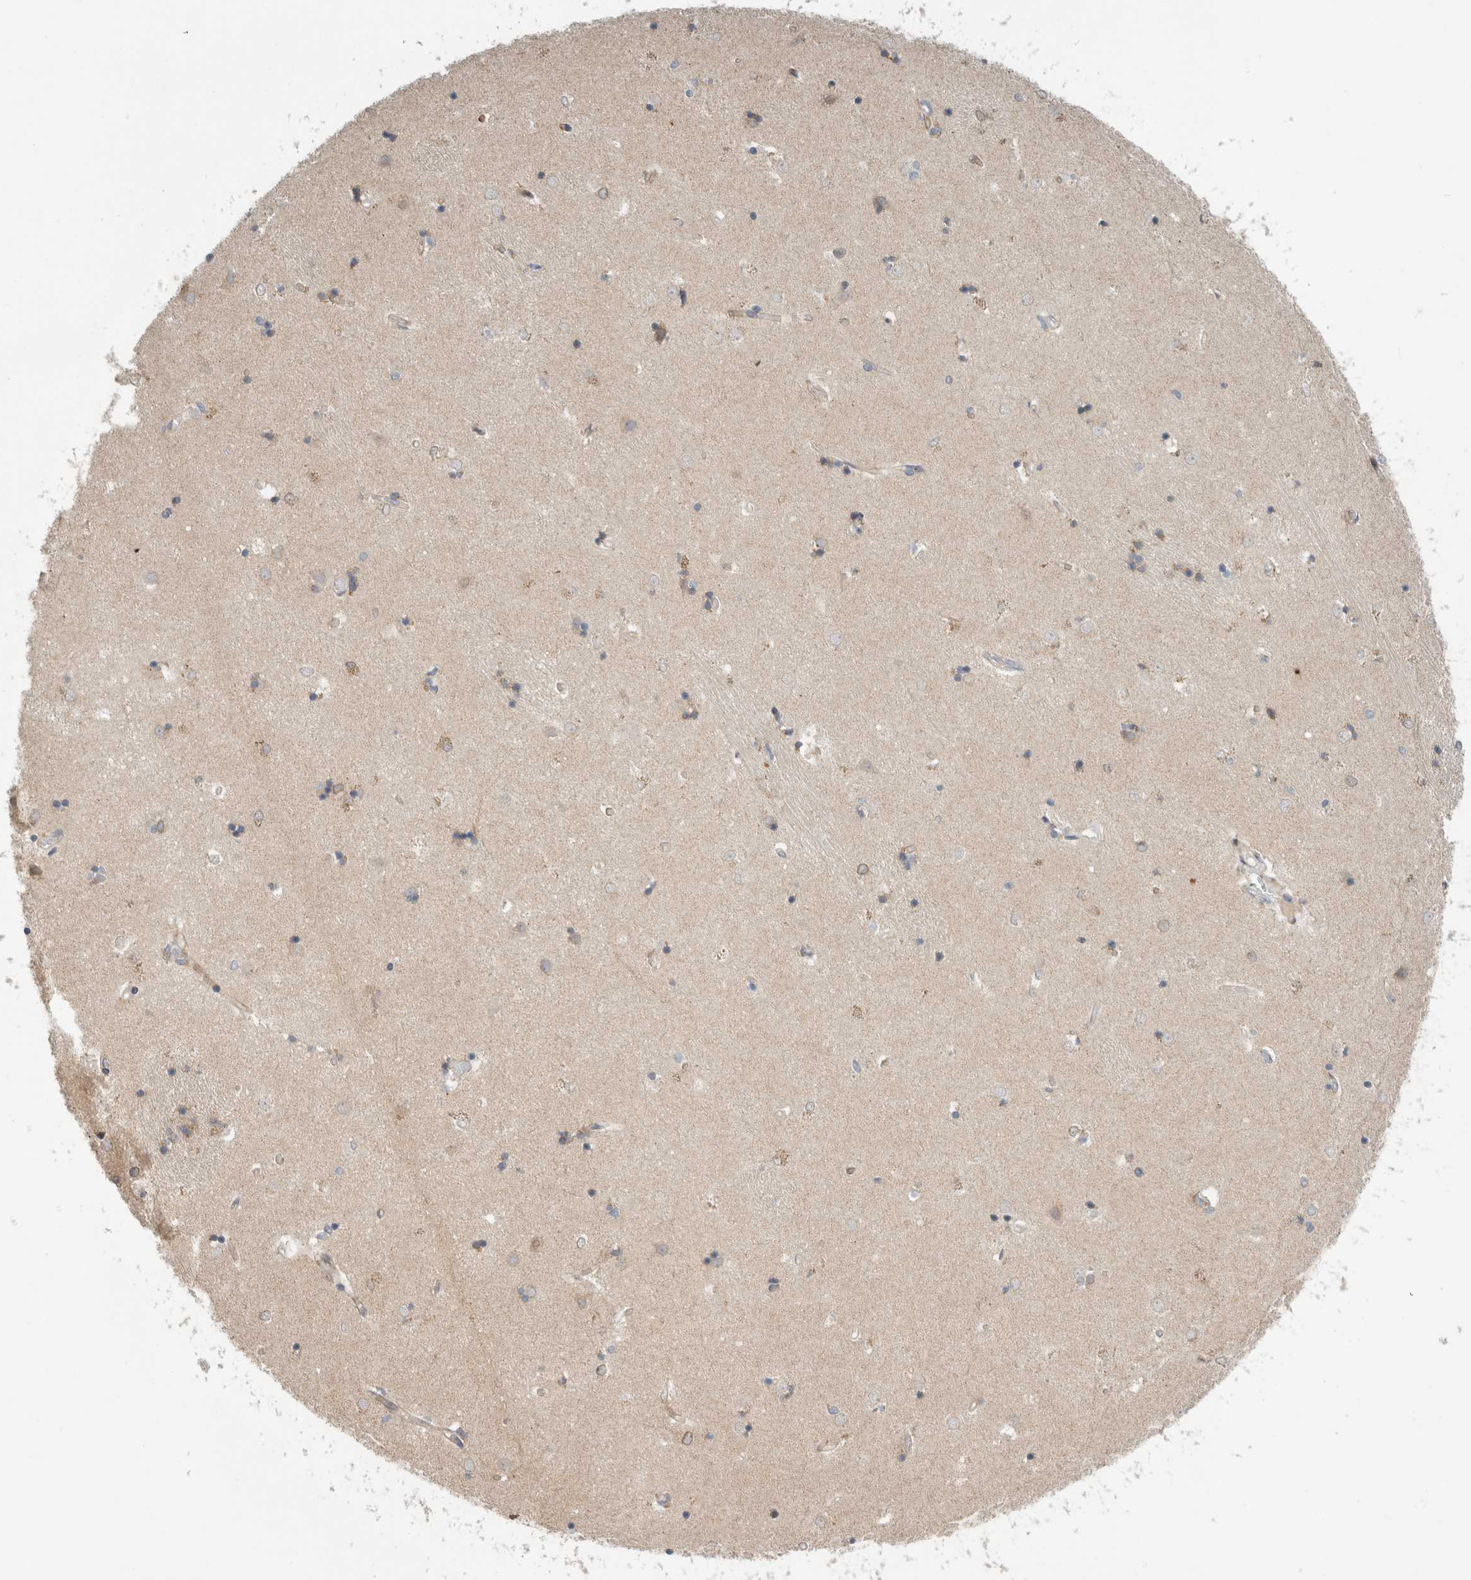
{"staining": {"intensity": "moderate", "quantity": "<25%", "location": "cytoplasmic/membranous,nuclear"}, "tissue": "caudate", "cell_type": "Glial cells", "image_type": "normal", "snomed": [{"axis": "morphology", "description": "Normal tissue, NOS"}, {"axis": "topography", "description": "Lateral ventricle wall"}], "caption": "The histopathology image demonstrates staining of unremarkable caudate, revealing moderate cytoplasmic/membranous,nuclear protein staining (brown color) within glial cells. Nuclei are stained in blue.", "gene": "KPNA5", "patient": {"sex": "male", "age": 45}}